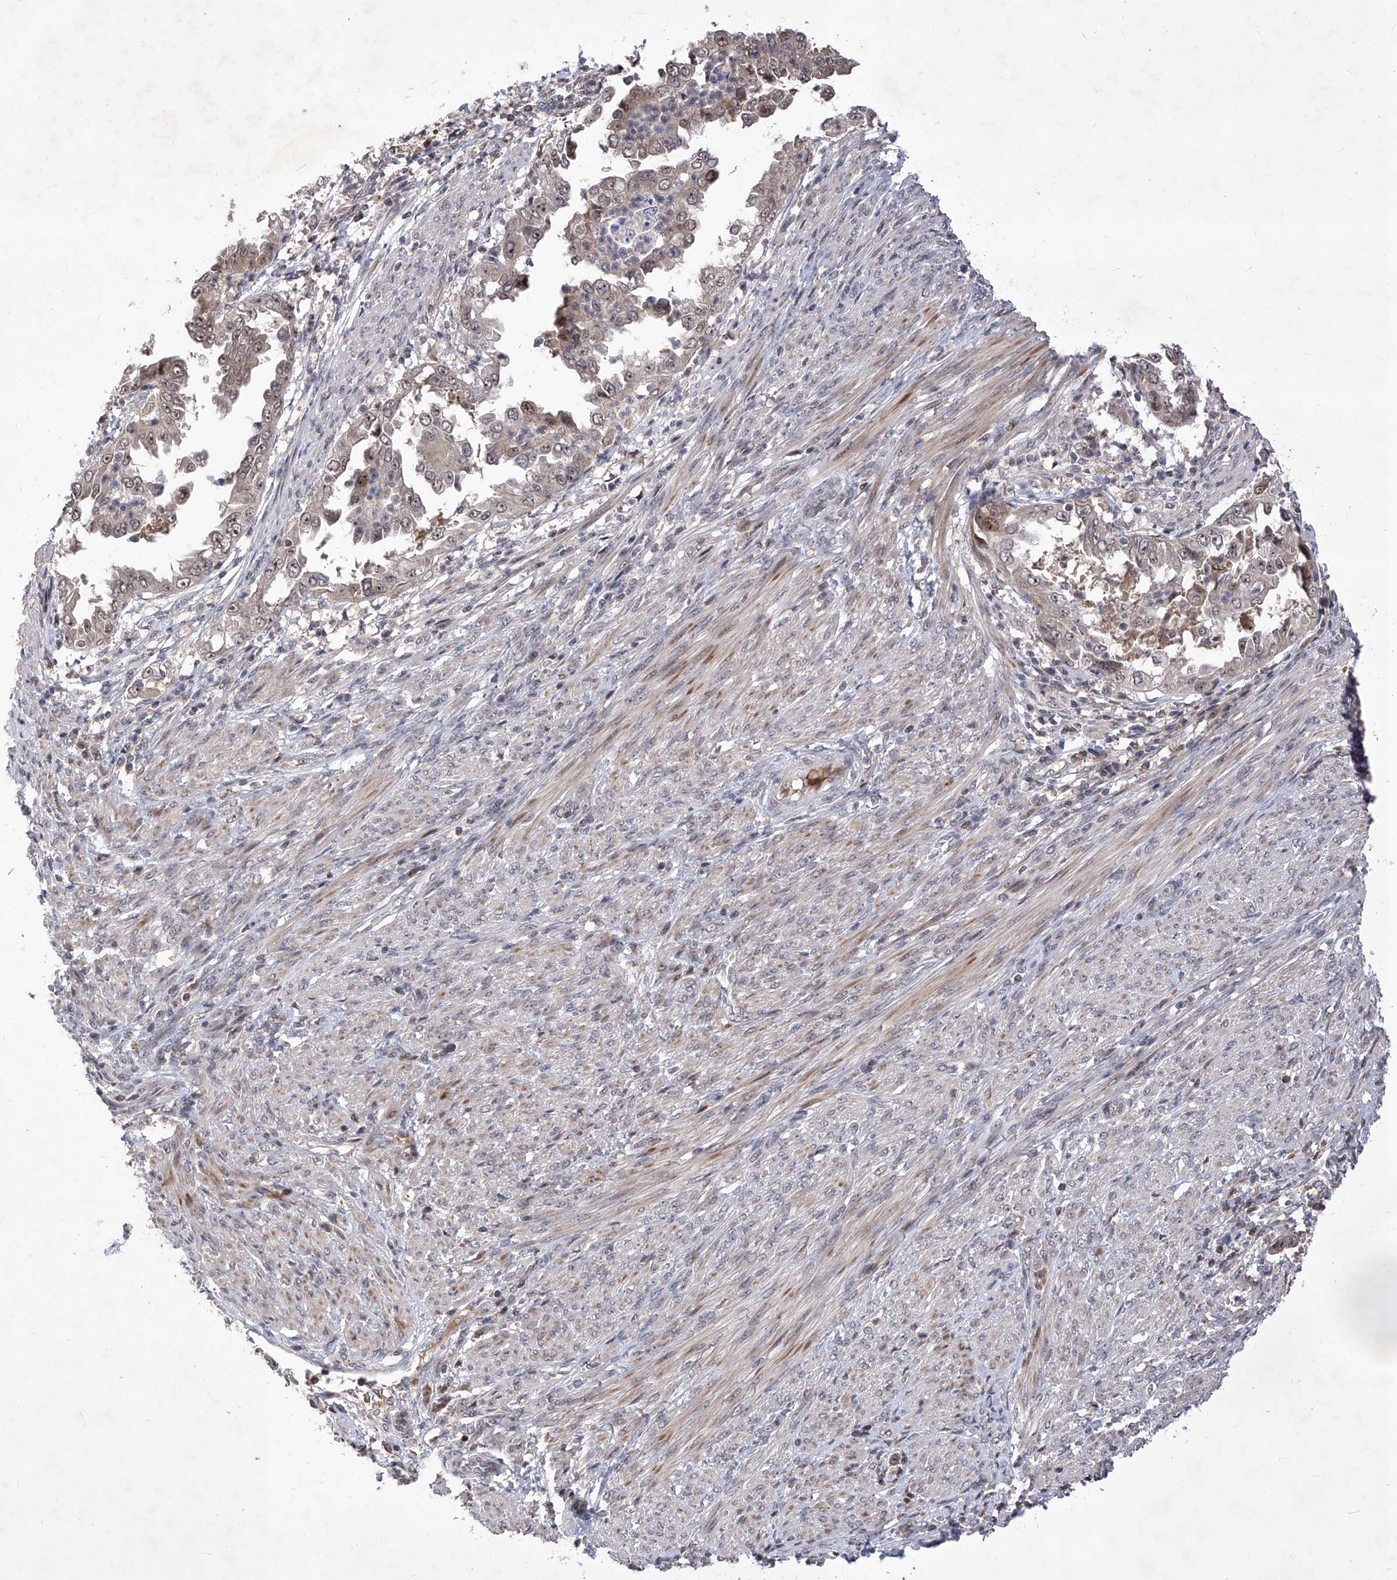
{"staining": {"intensity": "weak", "quantity": "25%-75%", "location": "cytoplasmic/membranous,nuclear"}, "tissue": "endometrial cancer", "cell_type": "Tumor cells", "image_type": "cancer", "snomed": [{"axis": "morphology", "description": "Adenocarcinoma, NOS"}, {"axis": "topography", "description": "Endometrium"}], "caption": "Adenocarcinoma (endometrial) stained with a brown dye reveals weak cytoplasmic/membranous and nuclear positive staining in about 25%-75% of tumor cells.", "gene": "LGR4", "patient": {"sex": "female", "age": 85}}